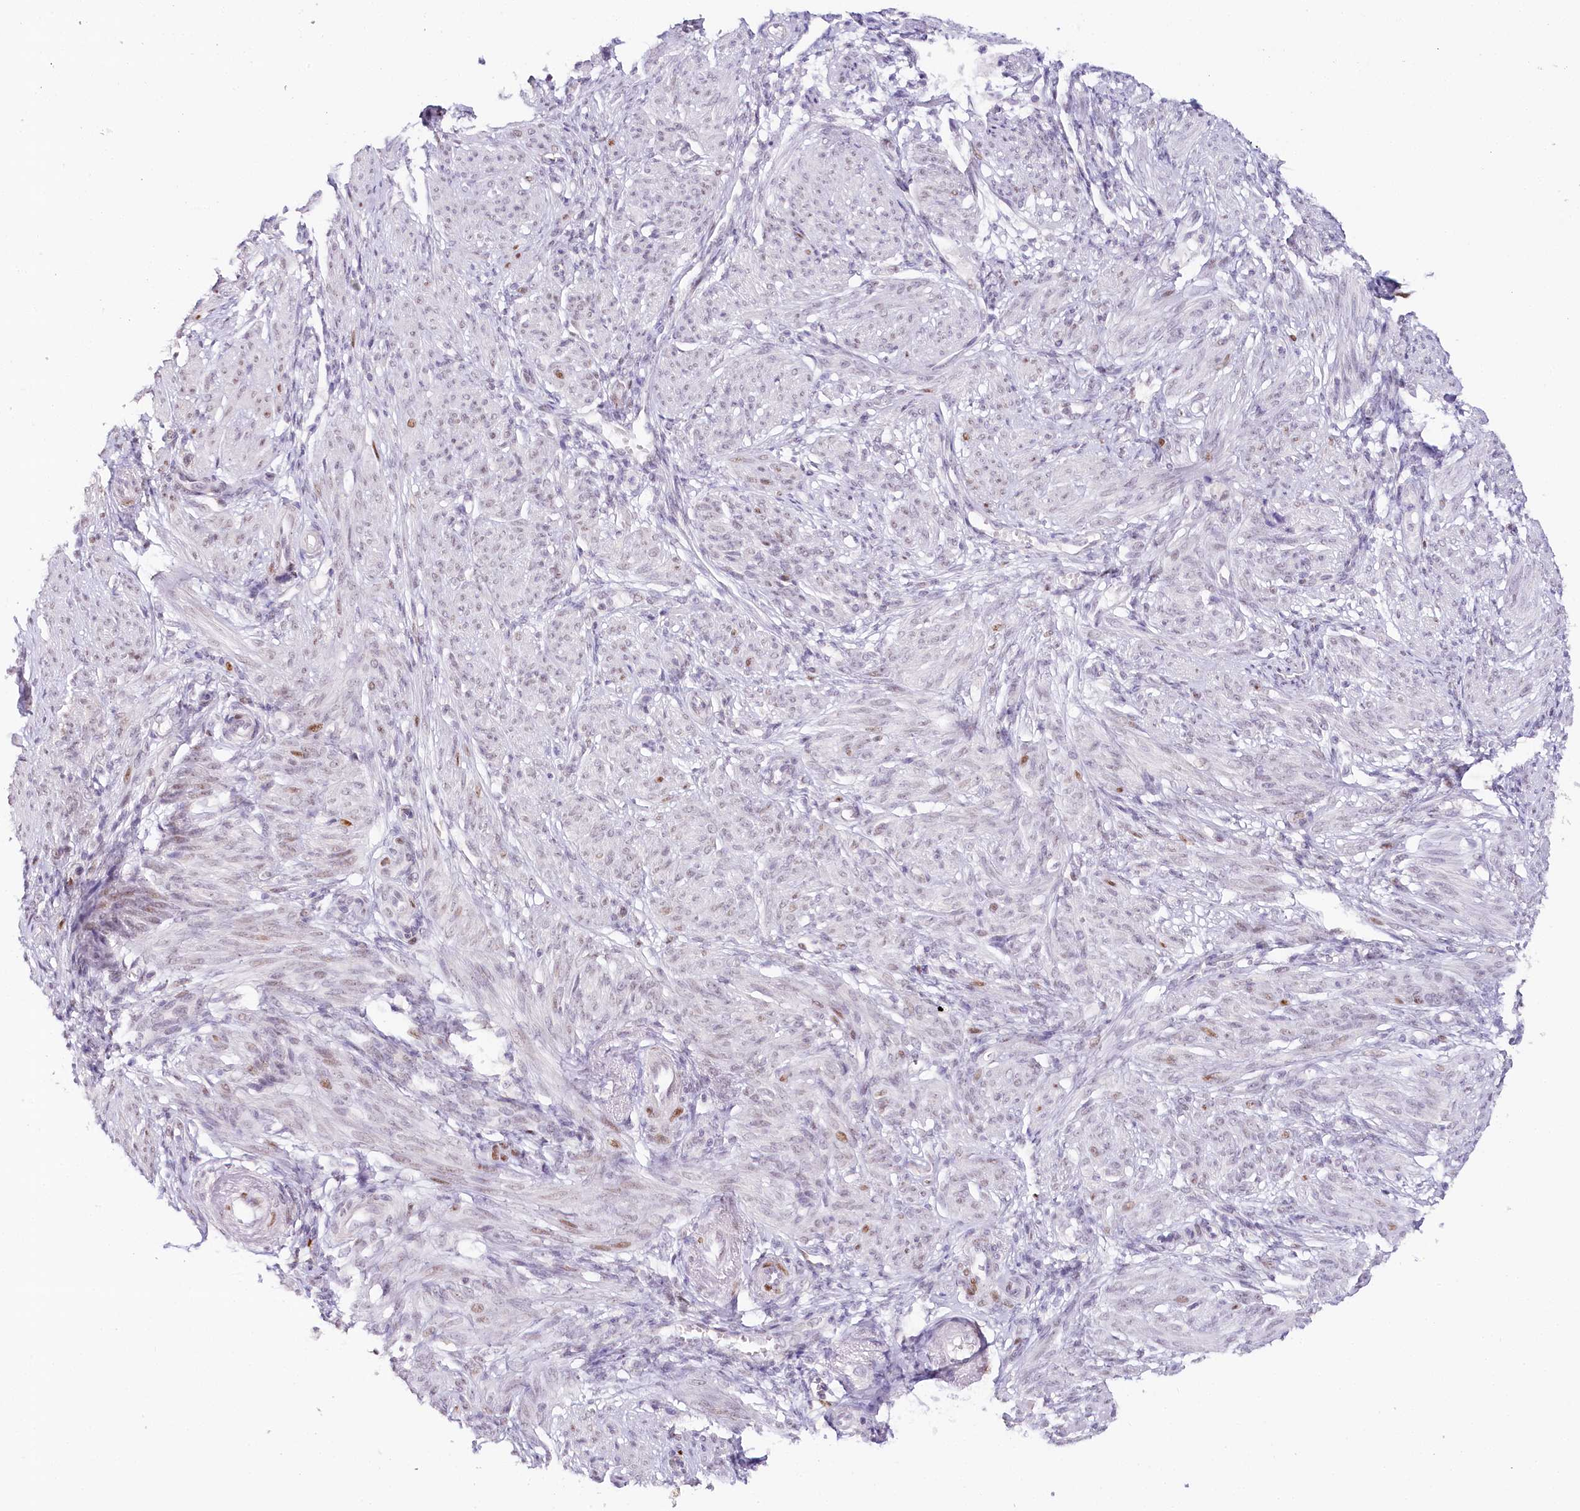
{"staining": {"intensity": "weak", "quantity": "<25%", "location": "nuclear"}, "tissue": "smooth muscle", "cell_type": "Smooth muscle cells", "image_type": "normal", "snomed": [{"axis": "morphology", "description": "Normal tissue, NOS"}, {"axis": "topography", "description": "Smooth muscle"}], "caption": "Immunohistochemistry of normal smooth muscle exhibits no staining in smooth muscle cells.", "gene": "TP53", "patient": {"sex": "female", "age": 39}}